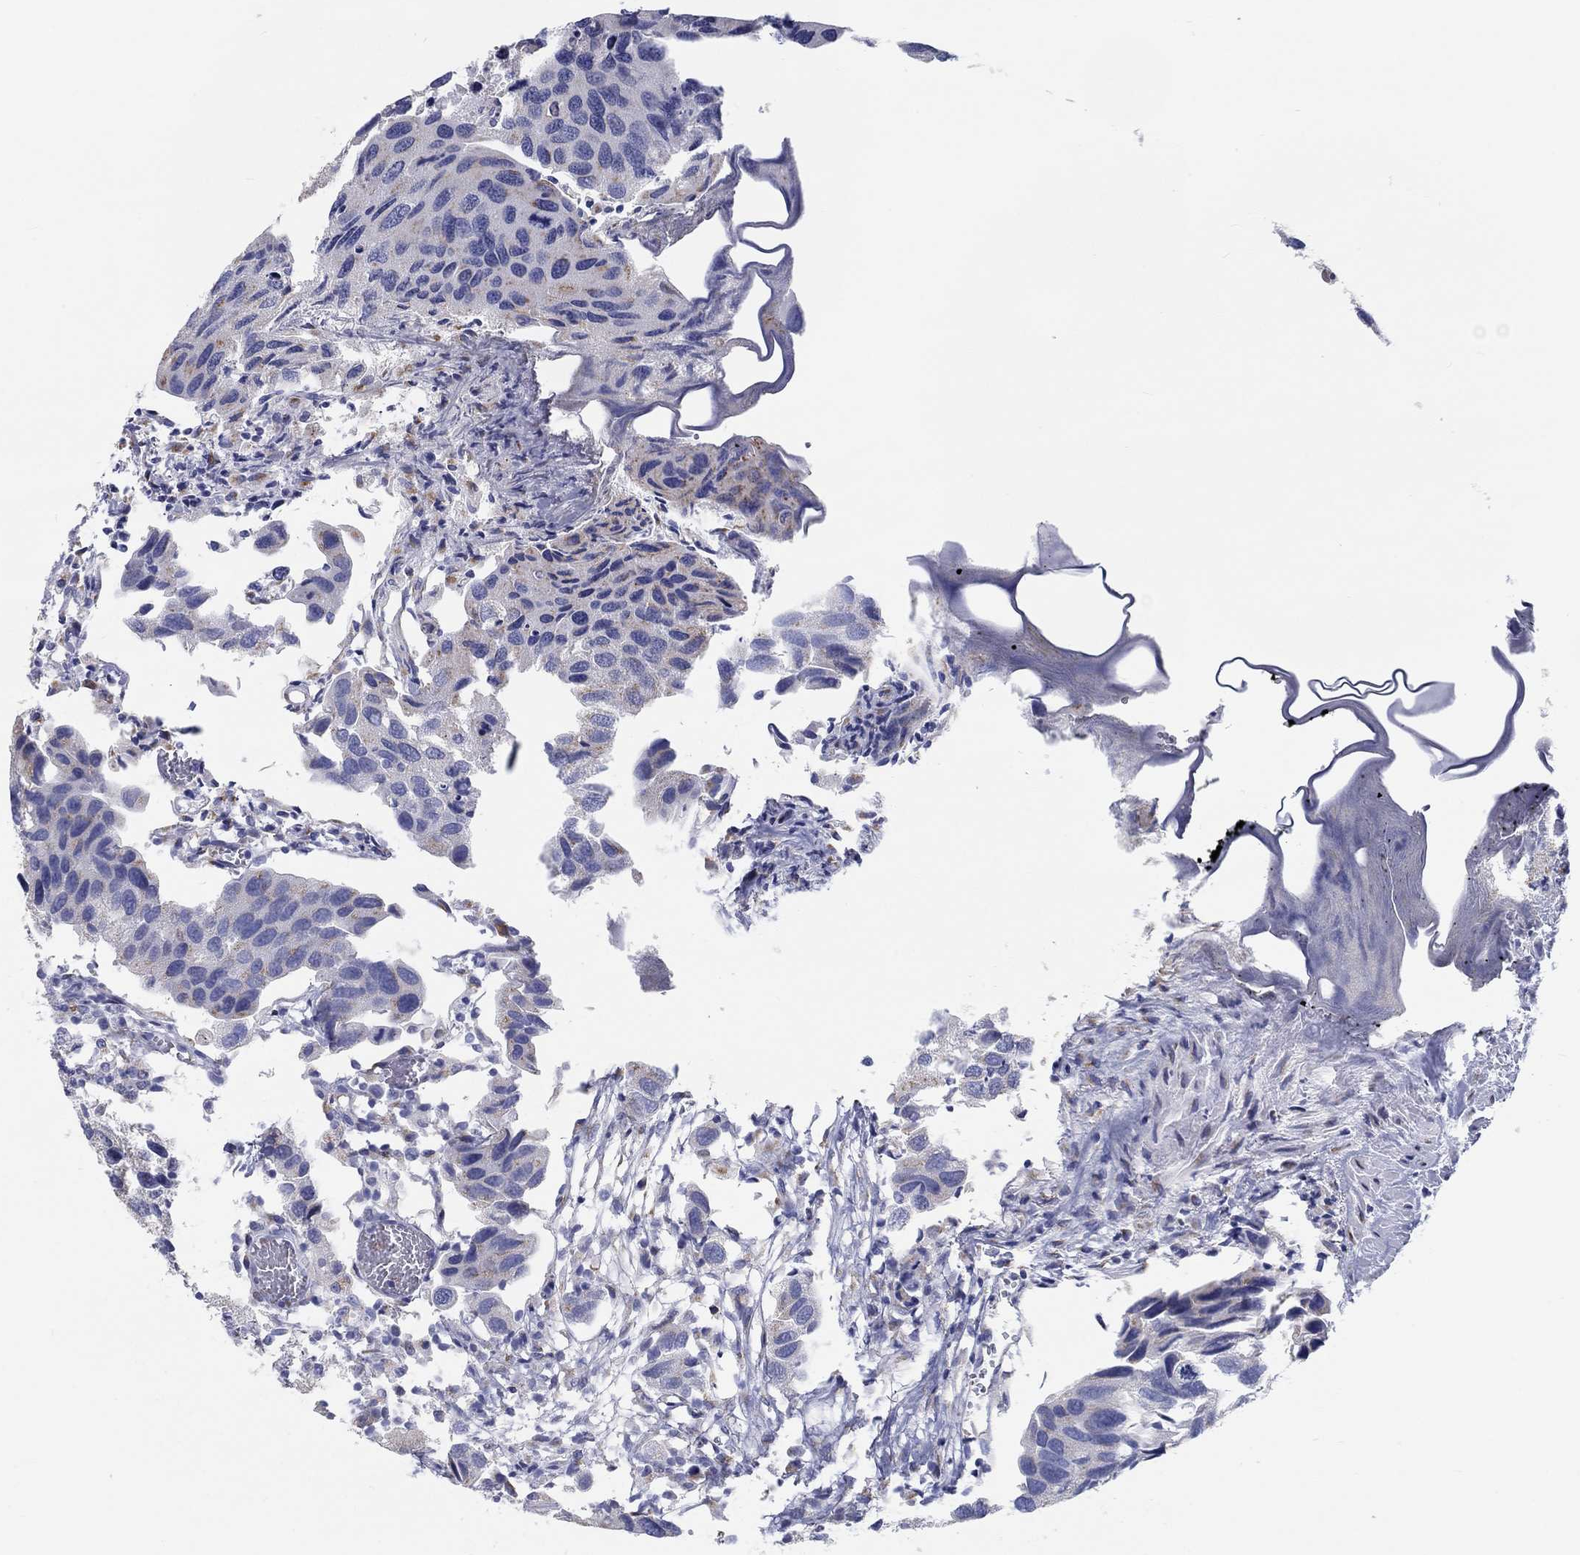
{"staining": {"intensity": "strong", "quantity": "<25%", "location": "cytoplasmic/membranous"}, "tissue": "urothelial cancer", "cell_type": "Tumor cells", "image_type": "cancer", "snomed": [{"axis": "morphology", "description": "Urothelial carcinoma, High grade"}, {"axis": "topography", "description": "Urinary bladder"}], "caption": "The histopathology image reveals staining of urothelial cancer, revealing strong cytoplasmic/membranous protein expression (brown color) within tumor cells. Immunohistochemistry (ihc) stains the protein in brown and the nuclei are stained blue.", "gene": "LRRC4C", "patient": {"sex": "male", "age": 79}}